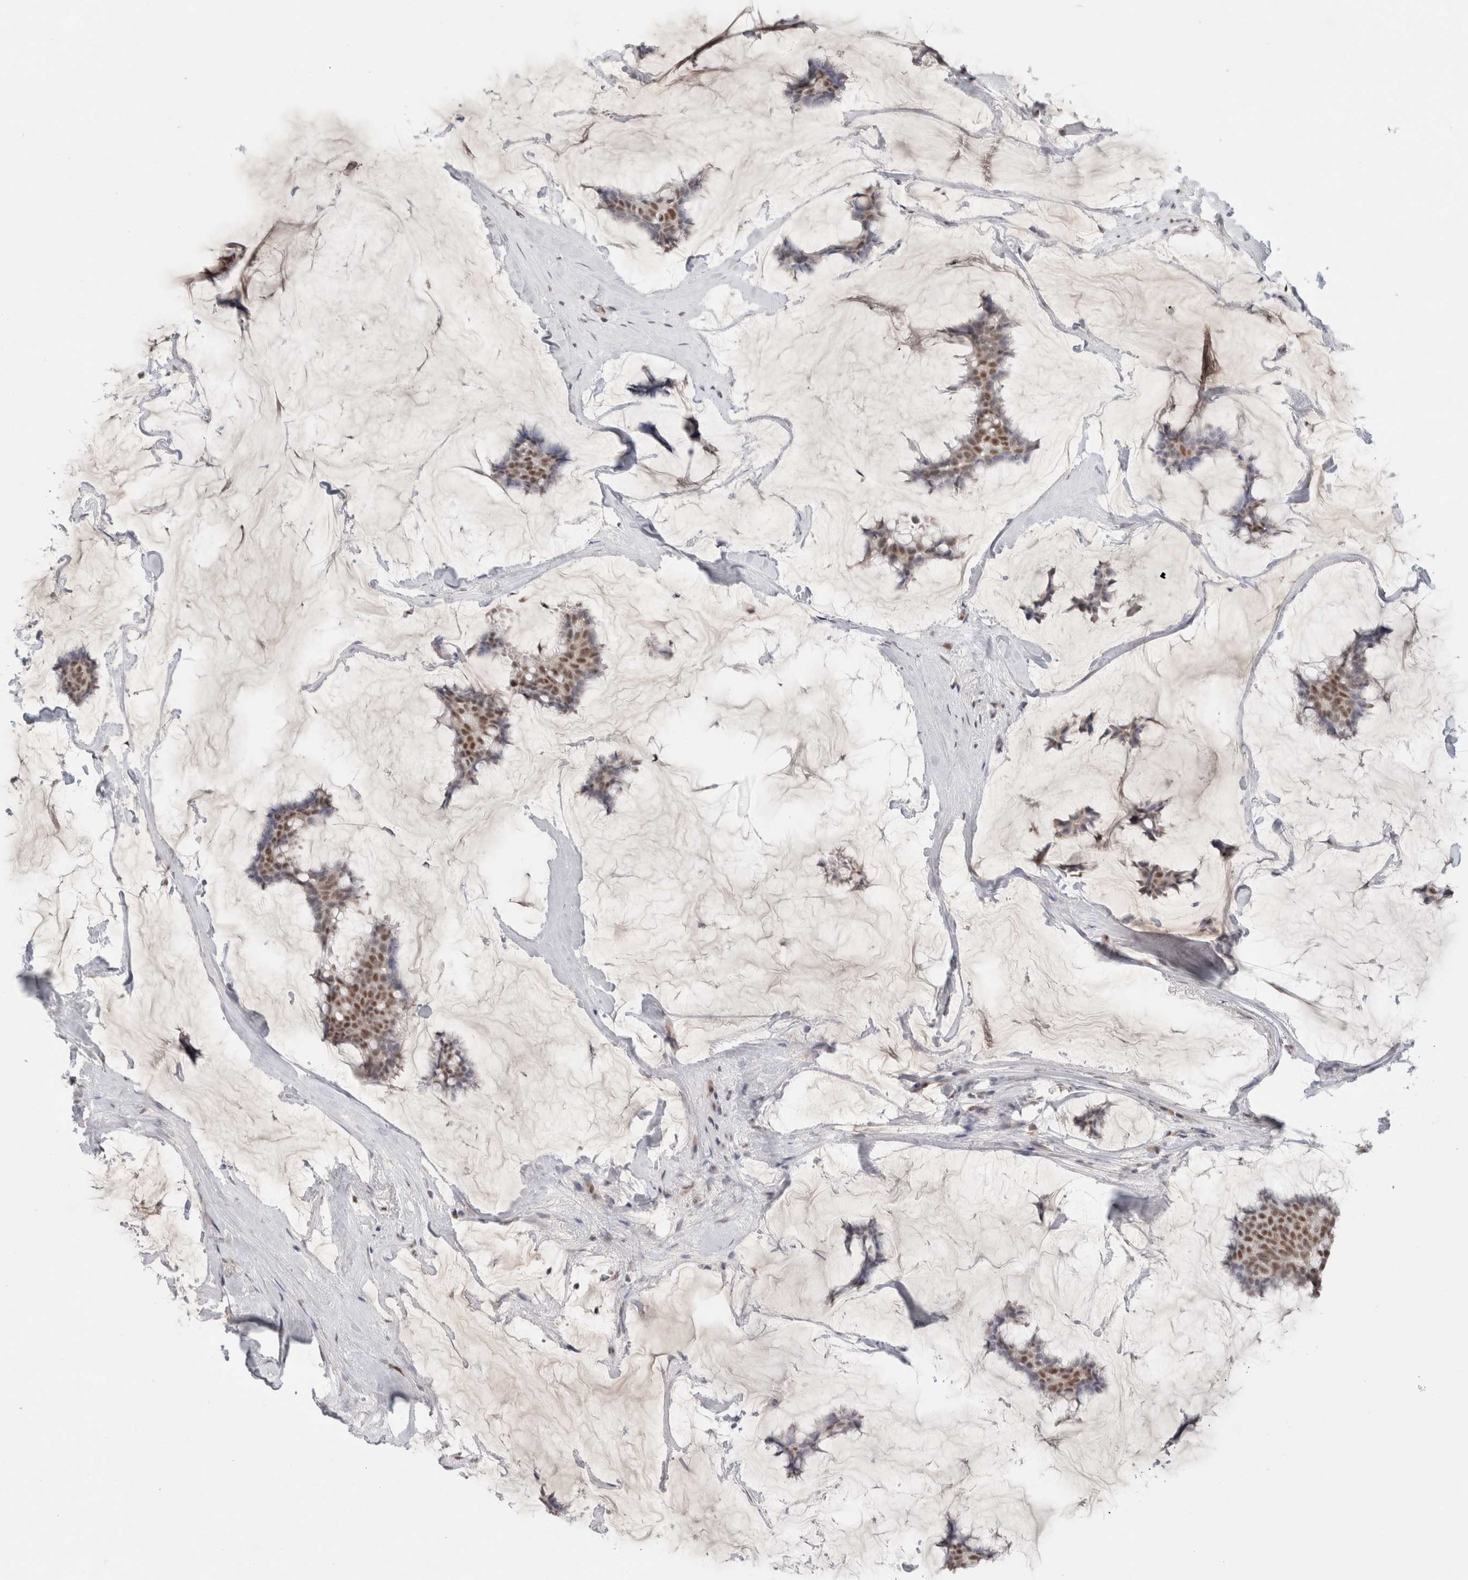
{"staining": {"intensity": "moderate", "quantity": "25%-75%", "location": "nuclear"}, "tissue": "breast cancer", "cell_type": "Tumor cells", "image_type": "cancer", "snomed": [{"axis": "morphology", "description": "Duct carcinoma"}, {"axis": "topography", "description": "Breast"}], "caption": "Protein staining of intraductal carcinoma (breast) tissue shows moderate nuclear positivity in approximately 25%-75% of tumor cells.", "gene": "TRMT12", "patient": {"sex": "female", "age": 93}}